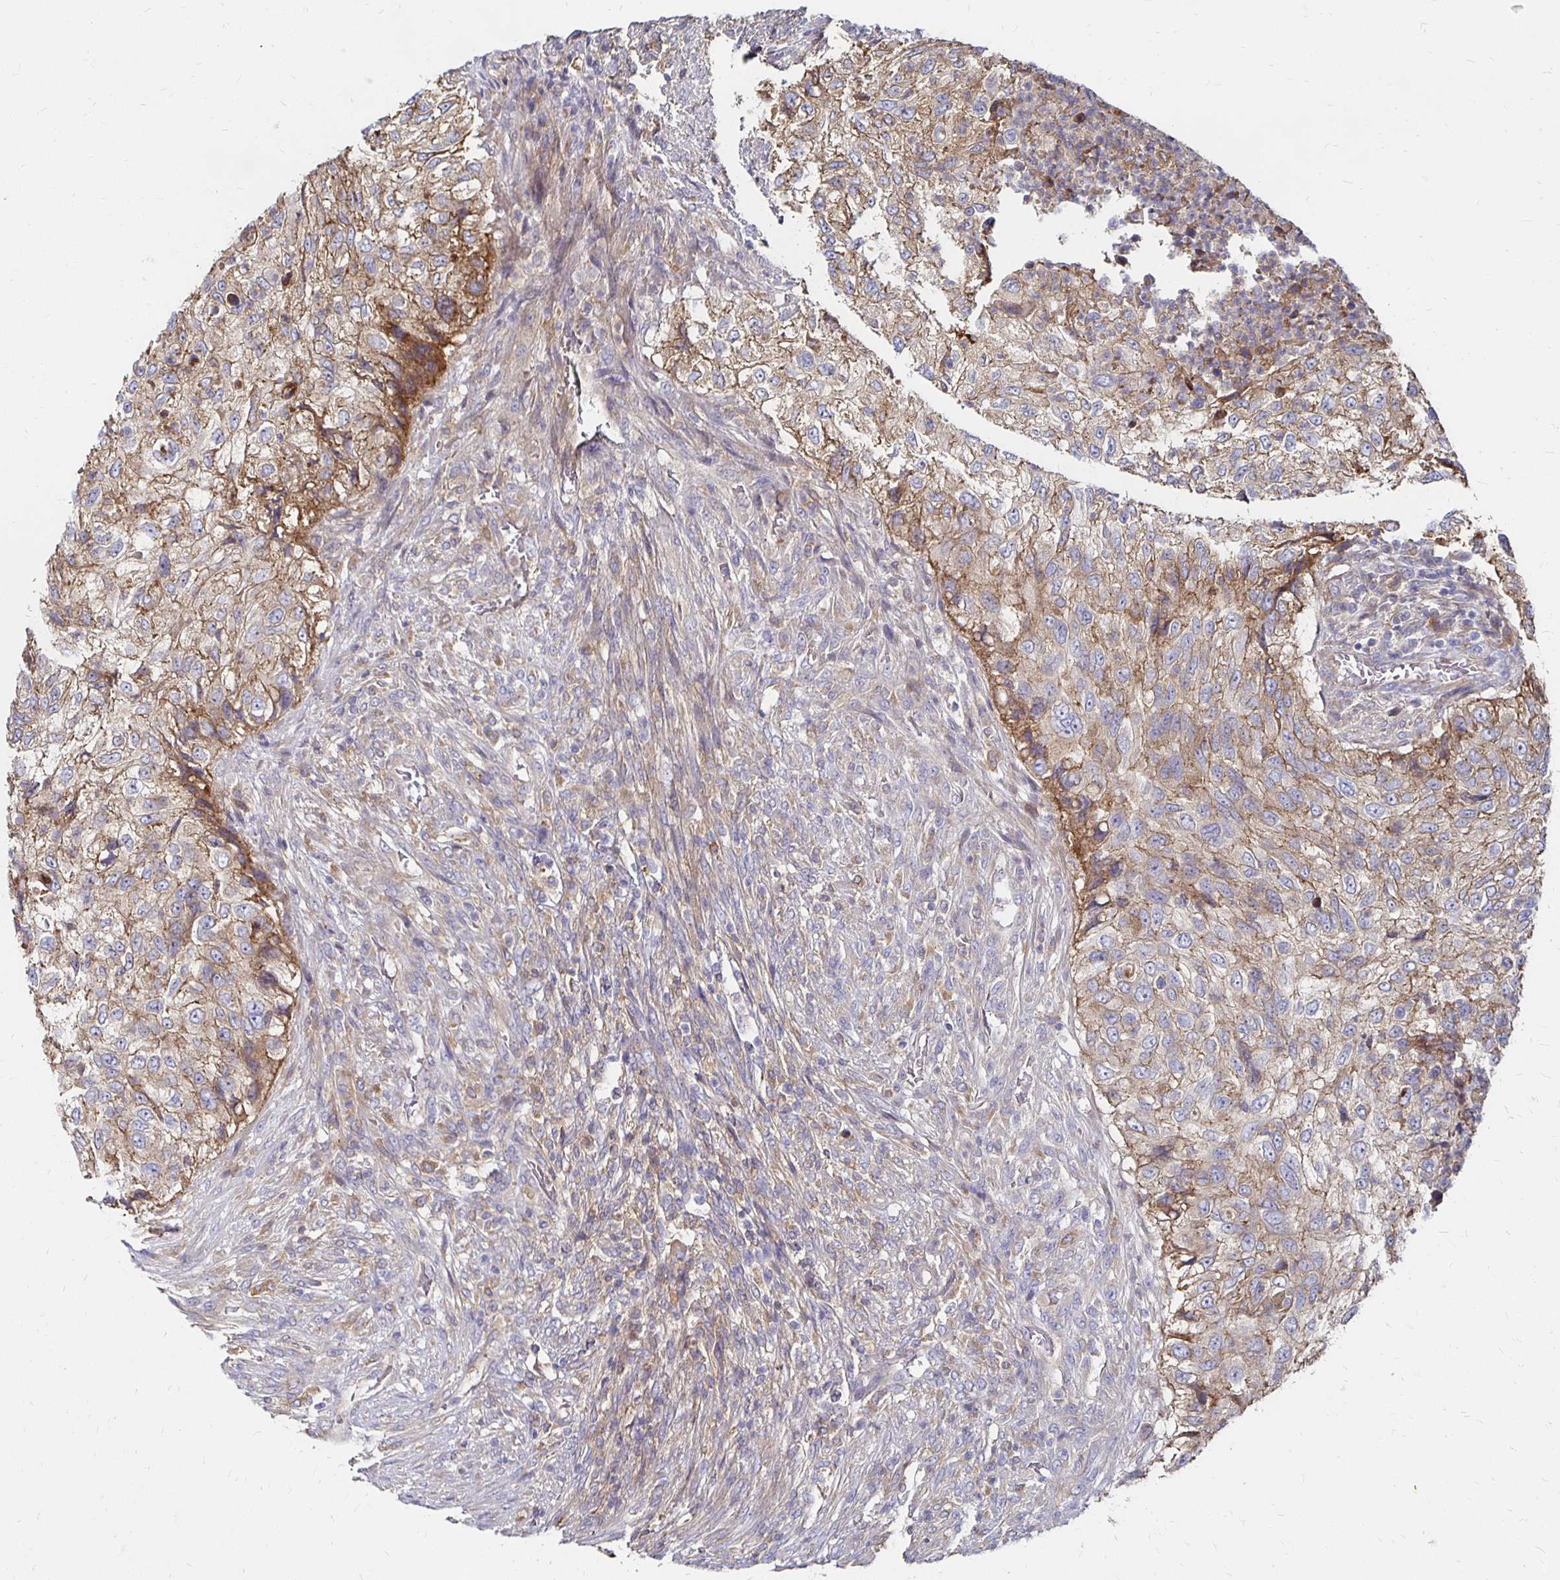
{"staining": {"intensity": "moderate", "quantity": "25%-75%", "location": "cytoplasmic/membranous"}, "tissue": "urothelial cancer", "cell_type": "Tumor cells", "image_type": "cancer", "snomed": [{"axis": "morphology", "description": "Urothelial carcinoma, High grade"}, {"axis": "topography", "description": "Urinary bladder"}], "caption": "A high-resolution image shows immunohistochemistry staining of urothelial cancer, which displays moderate cytoplasmic/membranous expression in about 25%-75% of tumor cells. (DAB (3,3'-diaminobenzidine) IHC with brightfield microscopy, high magnification).", "gene": "NCSTN", "patient": {"sex": "female", "age": 60}}